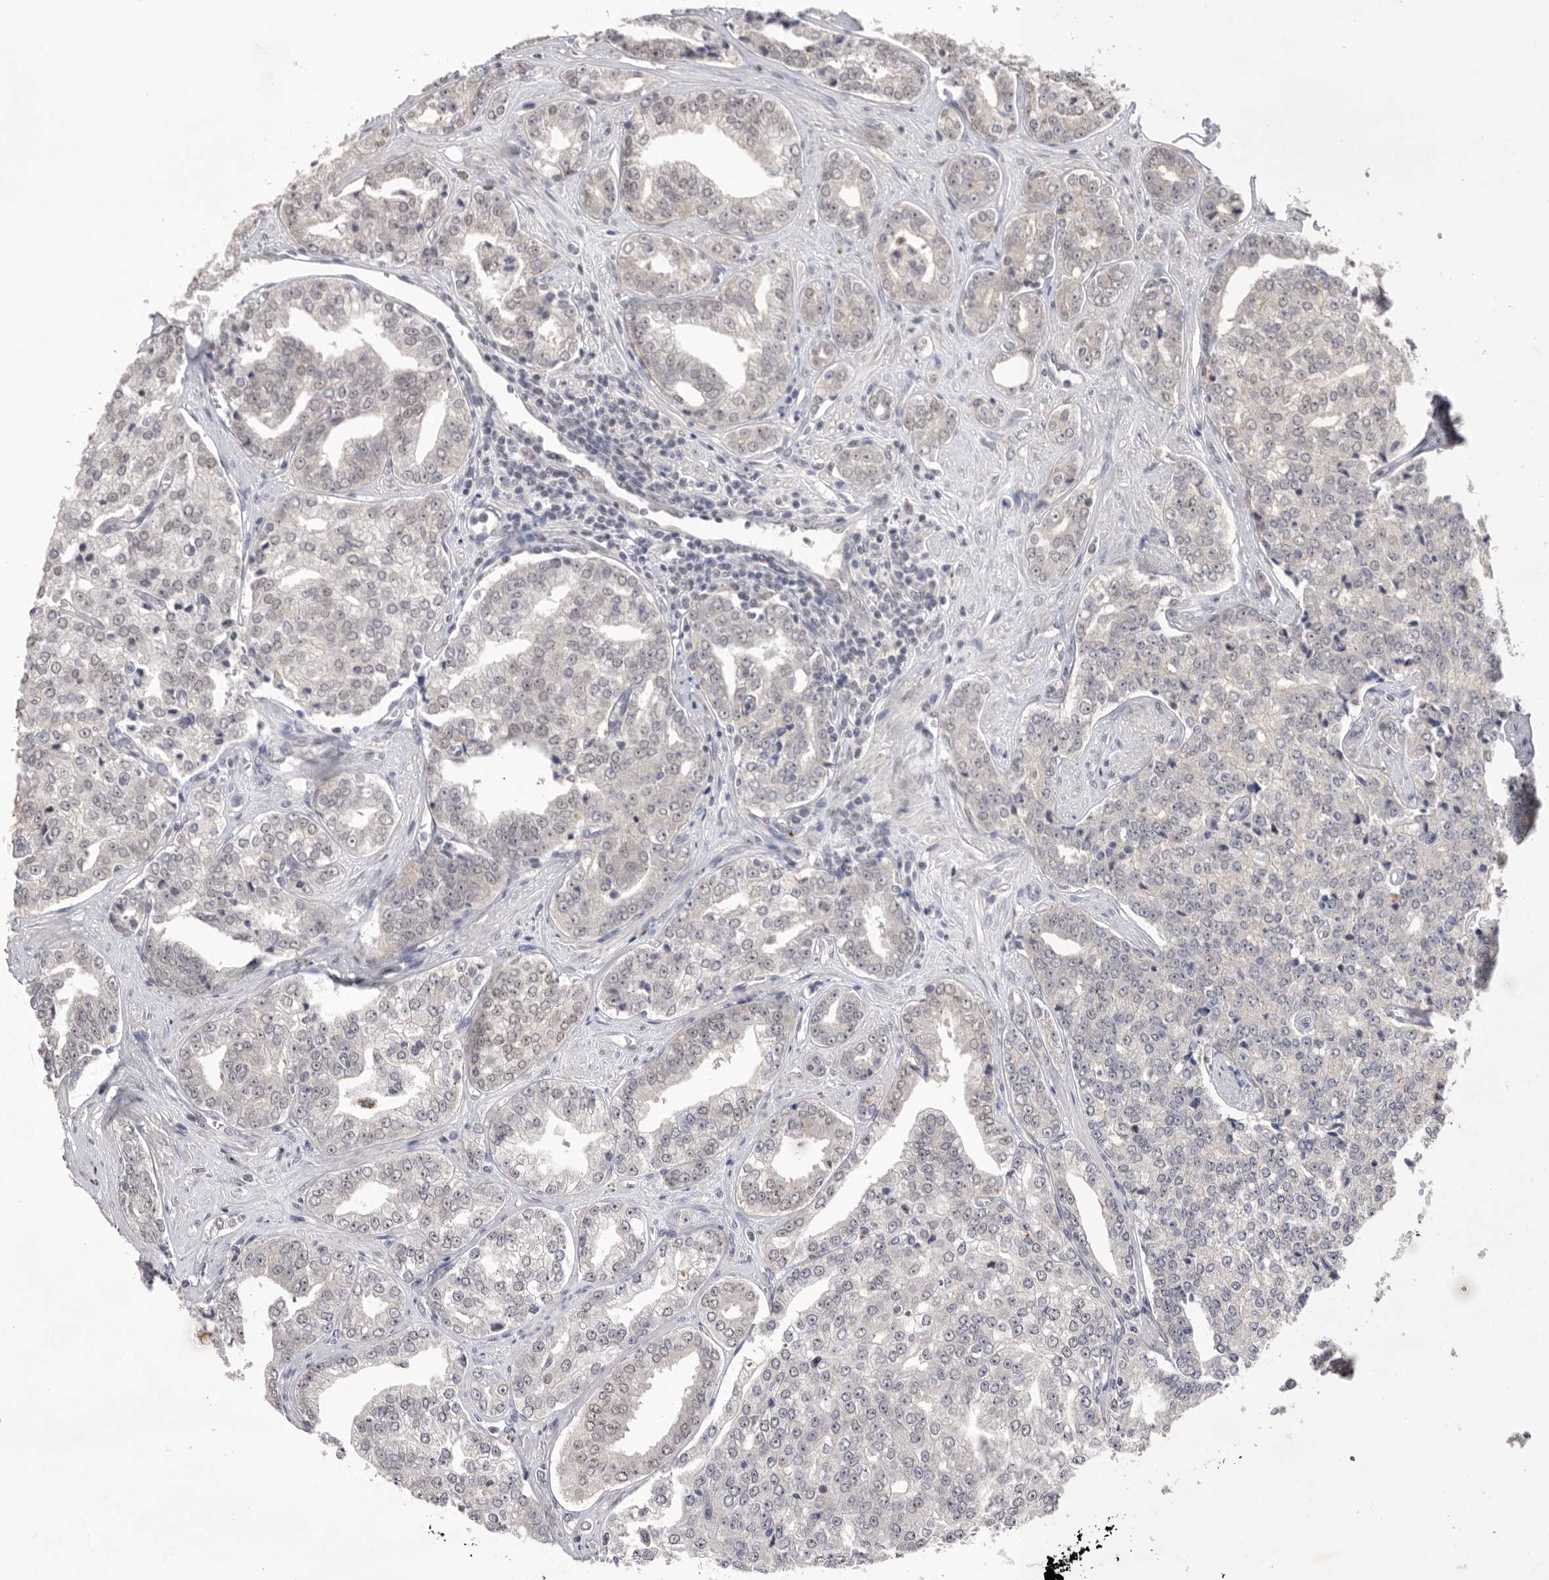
{"staining": {"intensity": "weak", "quantity": "<25%", "location": "nuclear"}, "tissue": "prostate cancer", "cell_type": "Tumor cells", "image_type": "cancer", "snomed": [{"axis": "morphology", "description": "Adenocarcinoma, High grade"}, {"axis": "topography", "description": "Prostate"}], "caption": "A micrograph of human prostate high-grade adenocarcinoma is negative for staining in tumor cells. (Stains: DAB immunohistochemistry (IHC) with hematoxylin counter stain, Microscopy: brightfield microscopy at high magnification).", "gene": "HUS1", "patient": {"sex": "male", "age": 71}}